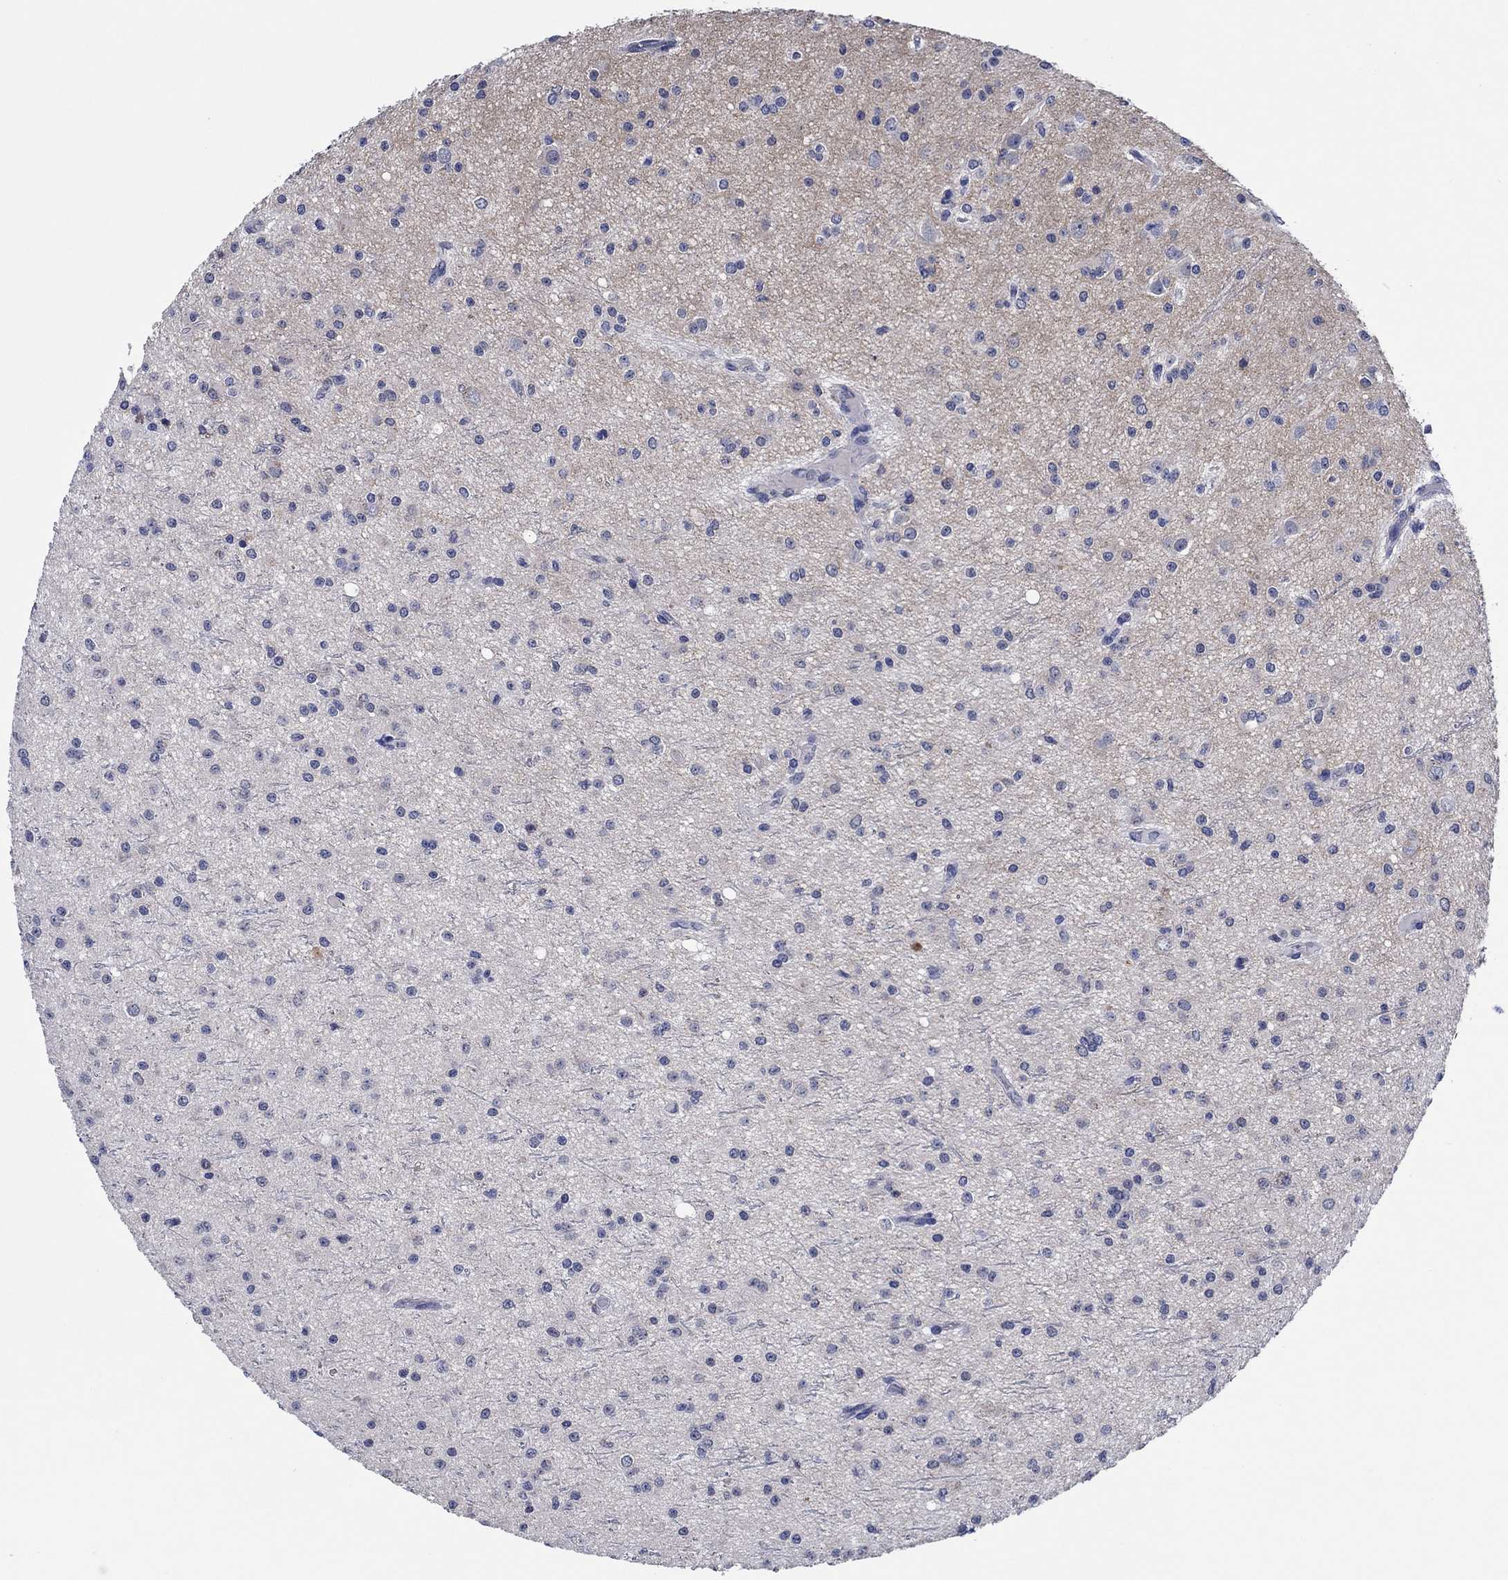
{"staining": {"intensity": "negative", "quantity": "none", "location": "none"}, "tissue": "glioma", "cell_type": "Tumor cells", "image_type": "cancer", "snomed": [{"axis": "morphology", "description": "Glioma, malignant, Low grade"}, {"axis": "topography", "description": "Brain"}], "caption": "This photomicrograph is of glioma stained with immunohistochemistry to label a protein in brown with the nuclei are counter-stained blue. There is no expression in tumor cells. The staining was performed using DAB to visualize the protein expression in brown, while the nuclei were stained in blue with hematoxylin (Magnification: 20x).", "gene": "PRRT3", "patient": {"sex": "male", "age": 27}}